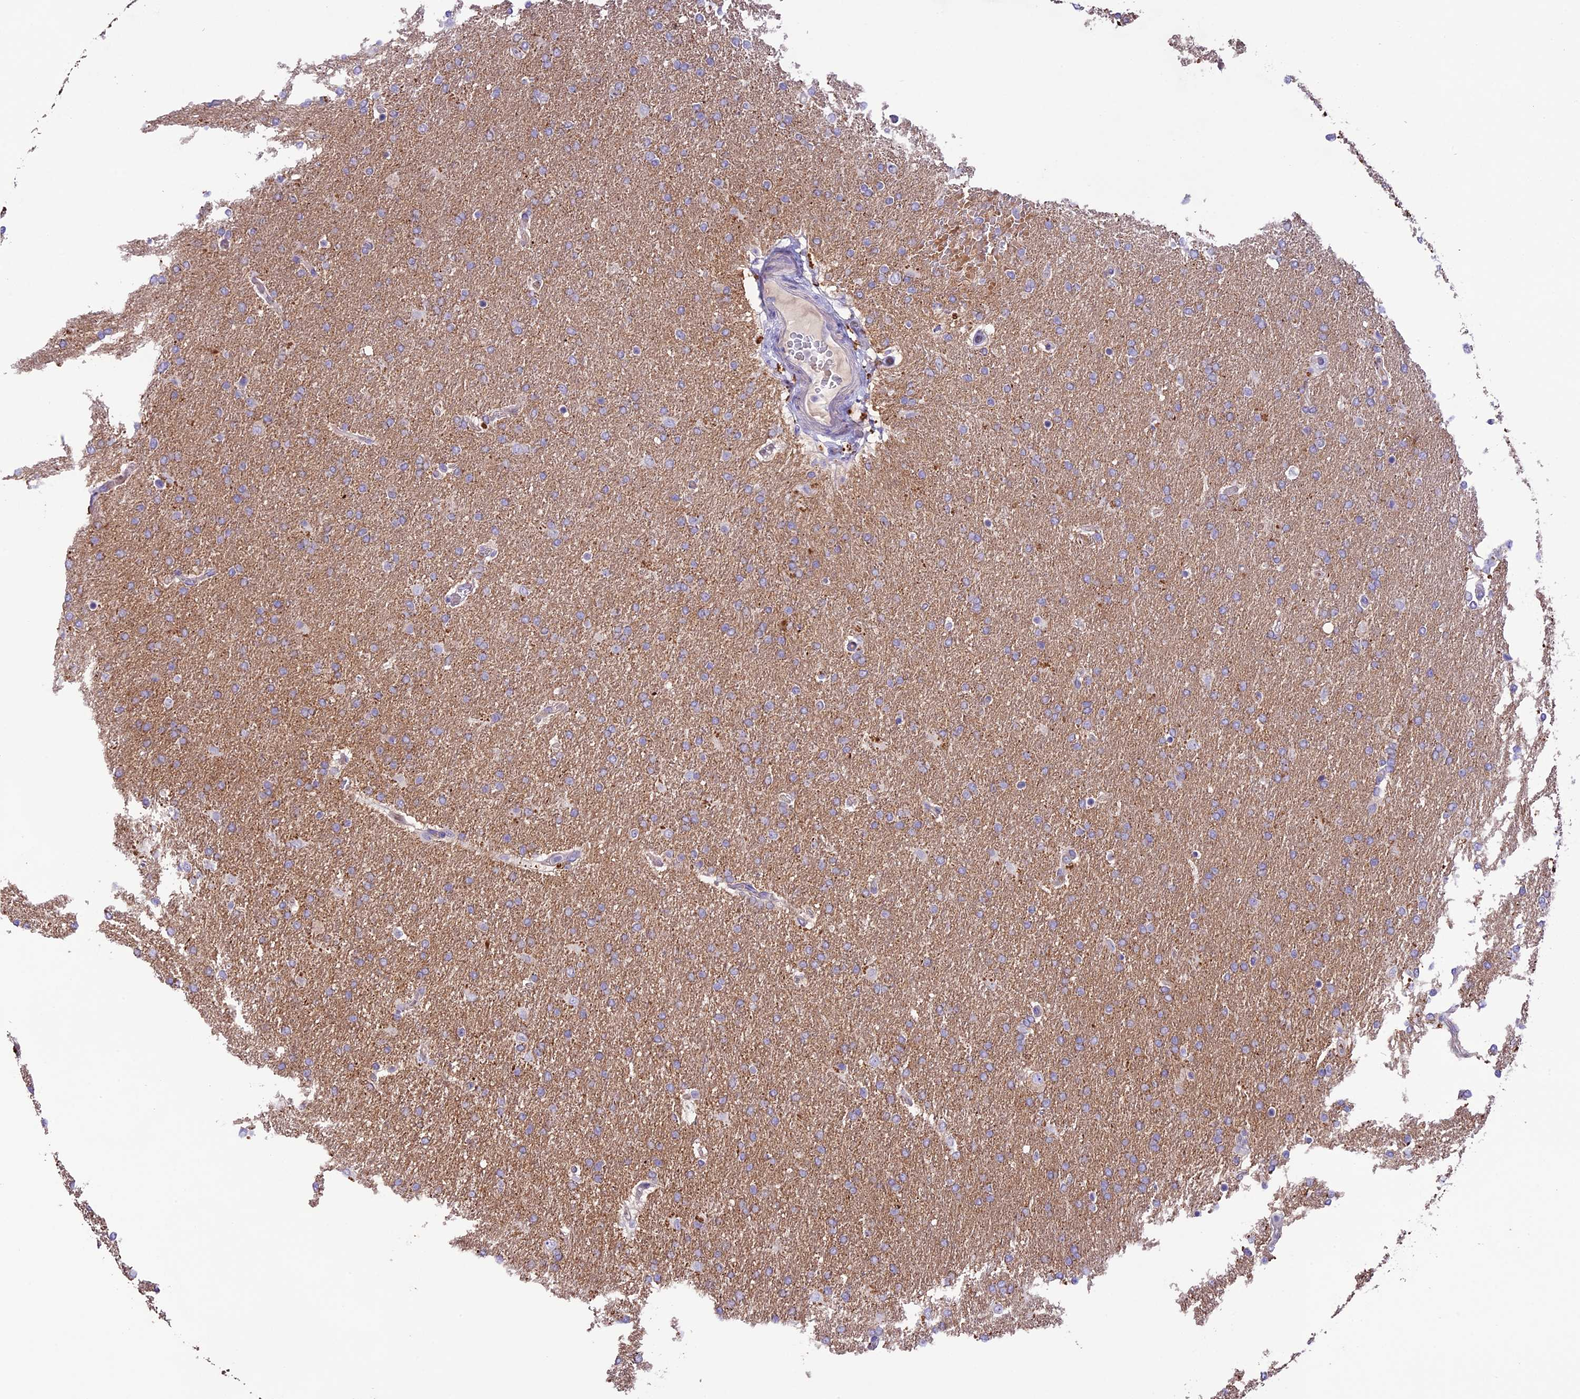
{"staining": {"intensity": "weak", "quantity": "25%-75%", "location": "cytoplasmic/membranous"}, "tissue": "glioma", "cell_type": "Tumor cells", "image_type": "cancer", "snomed": [{"axis": "morphology", "description": "Glioma, malignant, High grade"}, {"axis": "topography", "description": "Brain"}], "caption": "Brown immunohistochemical staining in malignant high-grade glioma shows weak cytoplasmic/membranous expression in about 25%-75% of tumor cells.", "gene": "CD99L2", "patient": {"sex": "male", "age": 72}}